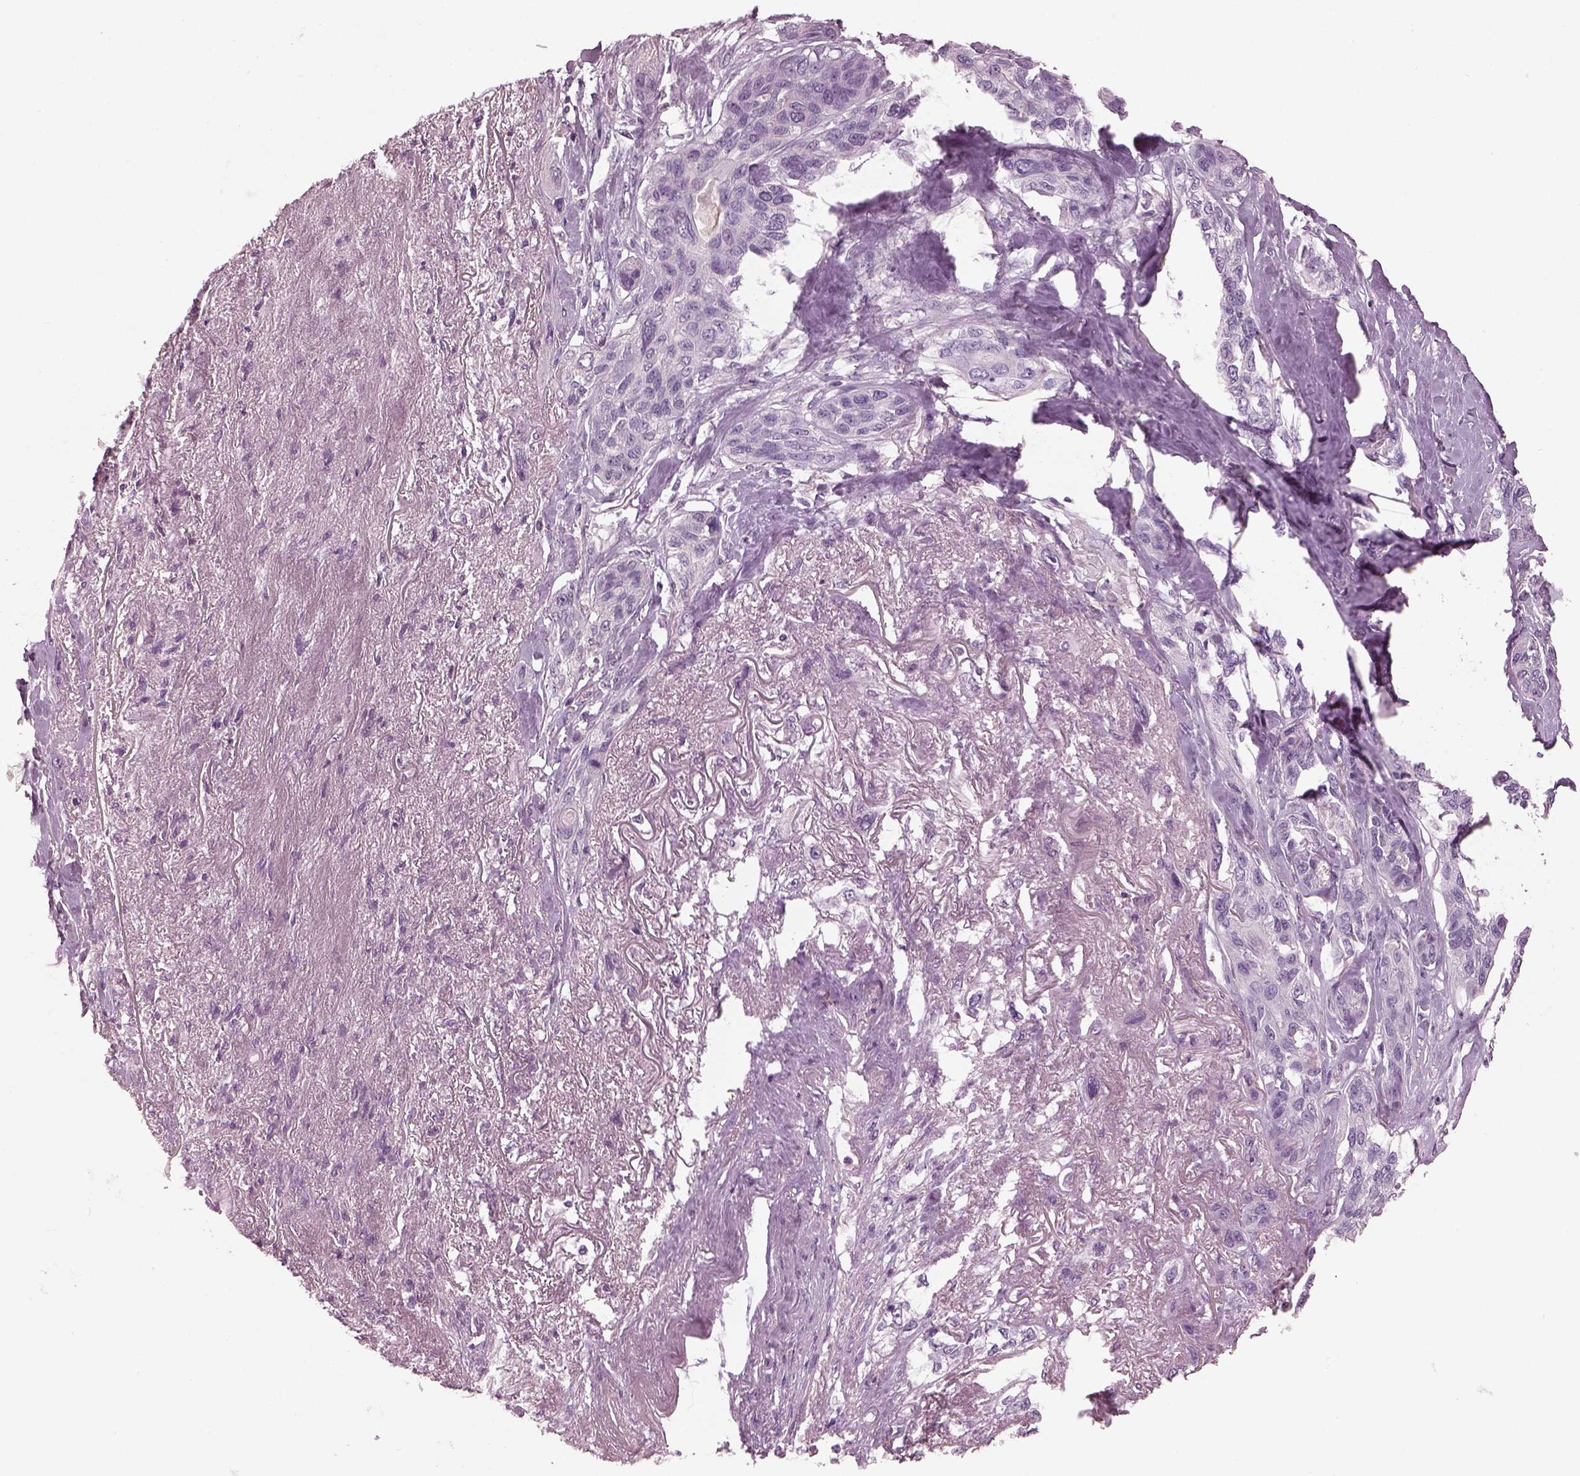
{"staining": {"intensity": "negative", "quantity": "none", "location": "none"}, "tissue": "lung cancer", "cell_type": "Tumor cells", "image_type": "cancer", "snomed": [{"axis": "morphology", "description": "Squamous cell carcinoma, NOS"}, {"axis": "topography", "description": "Lung"}], "caption": "High magnification brightfield microscopy of lung cancer (squamous cell carcinoma) stained with DAB (brown) and counterstained with hematoxylin (blue): tumor cells show no significant expression.", "gene": "PACRG", "patient": {"sex": "female", "age": 70}}